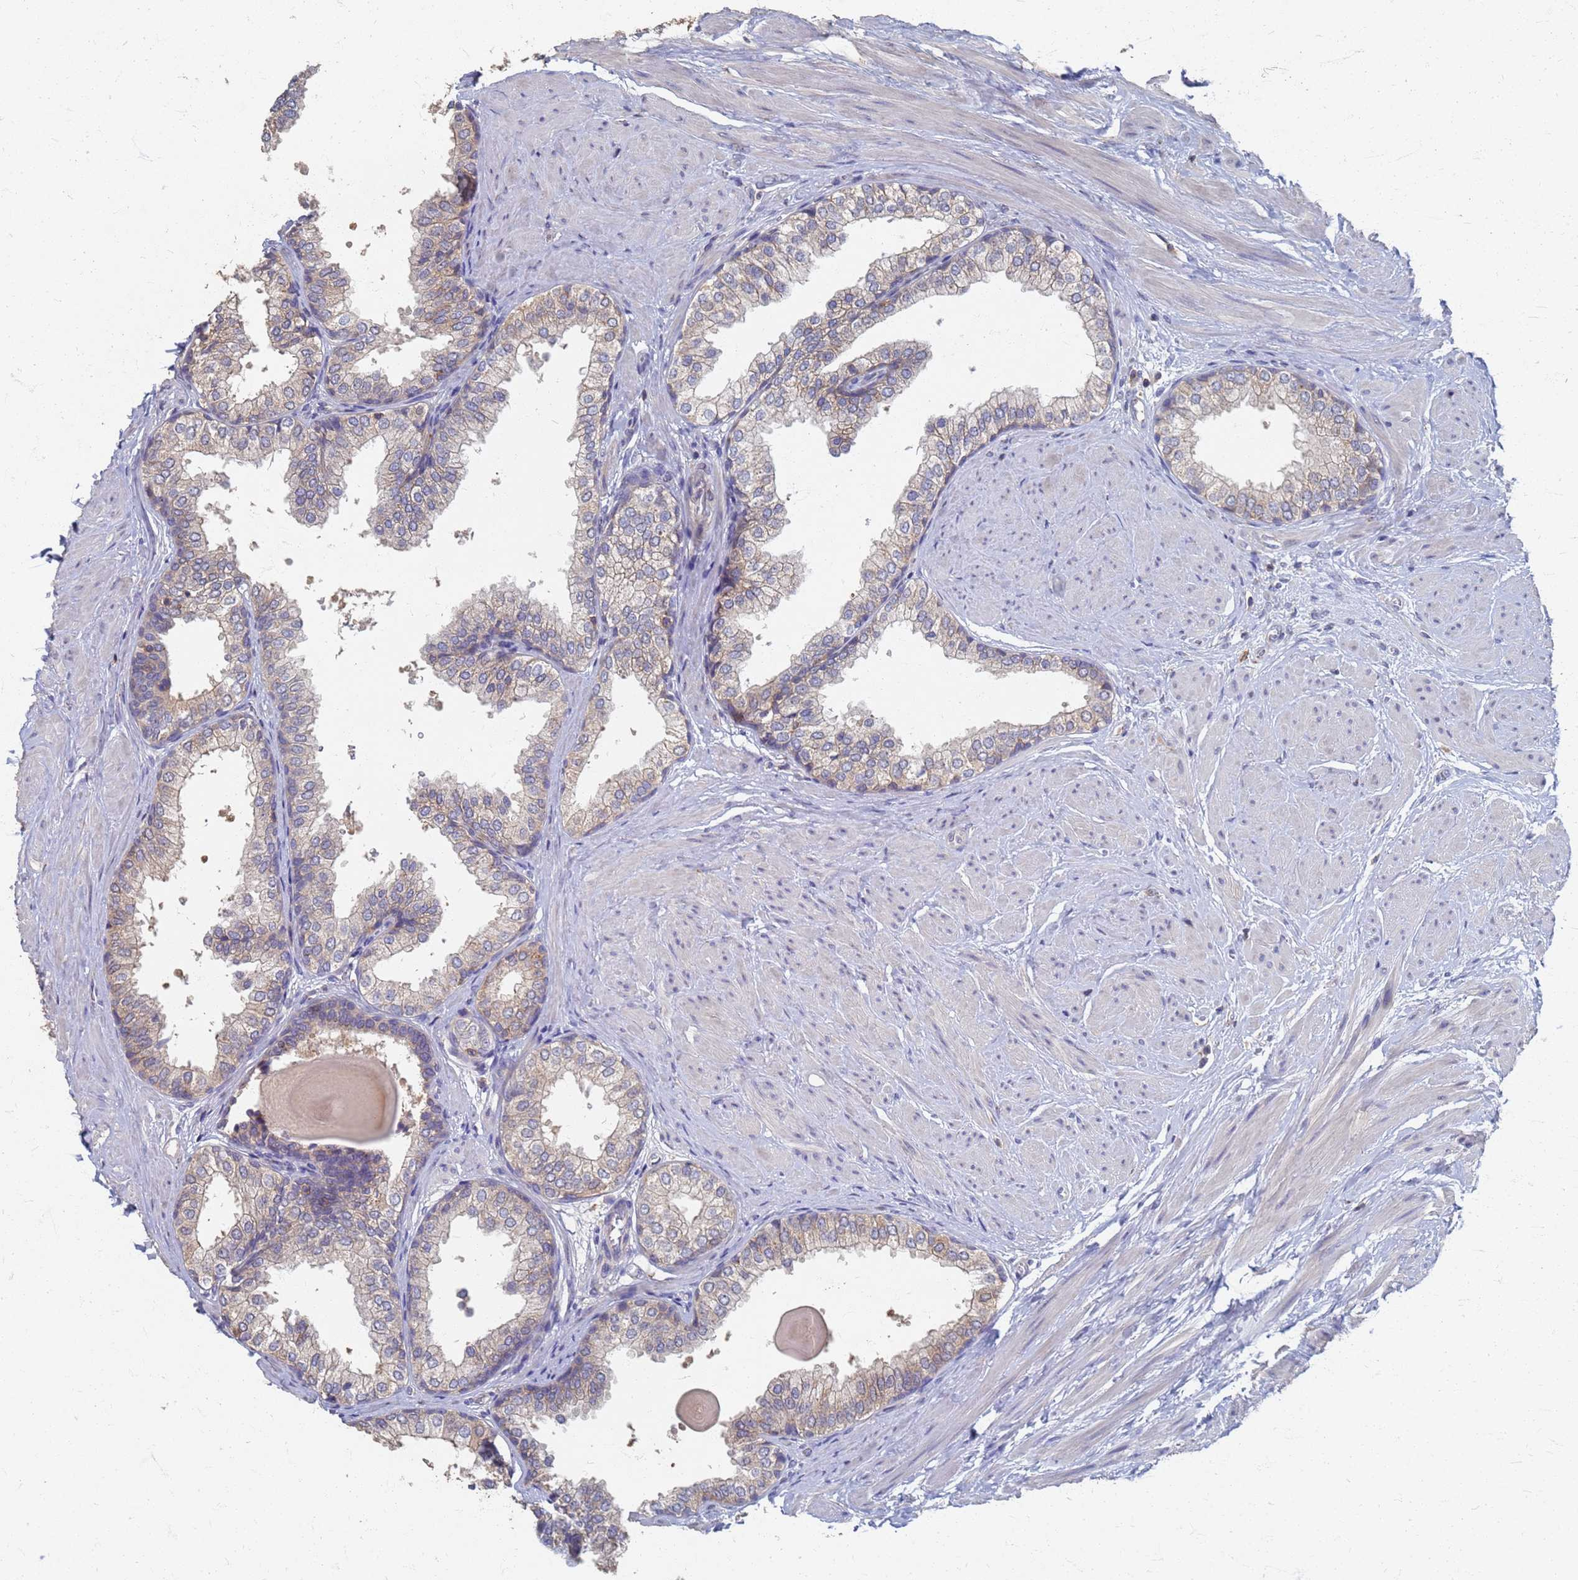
{"staining": {"intensity": "weak", "quantity": "<25%", "location": "cytoplasmic/membranous"}, "tissue": "prostate", "cell_type": "Glandular cells", "image_type": "normal", "snomed": [{"axis": "morphology", "description": "Normal tissue, NOS"}, {"axis": "topography", "description": "Prostate"}], "caption": "This is an IHC image of unremarkable prostate. There is no positivity in glandular cells.", "gene": "KRCC1", "patient": {"sex": "male", "age": 48}}